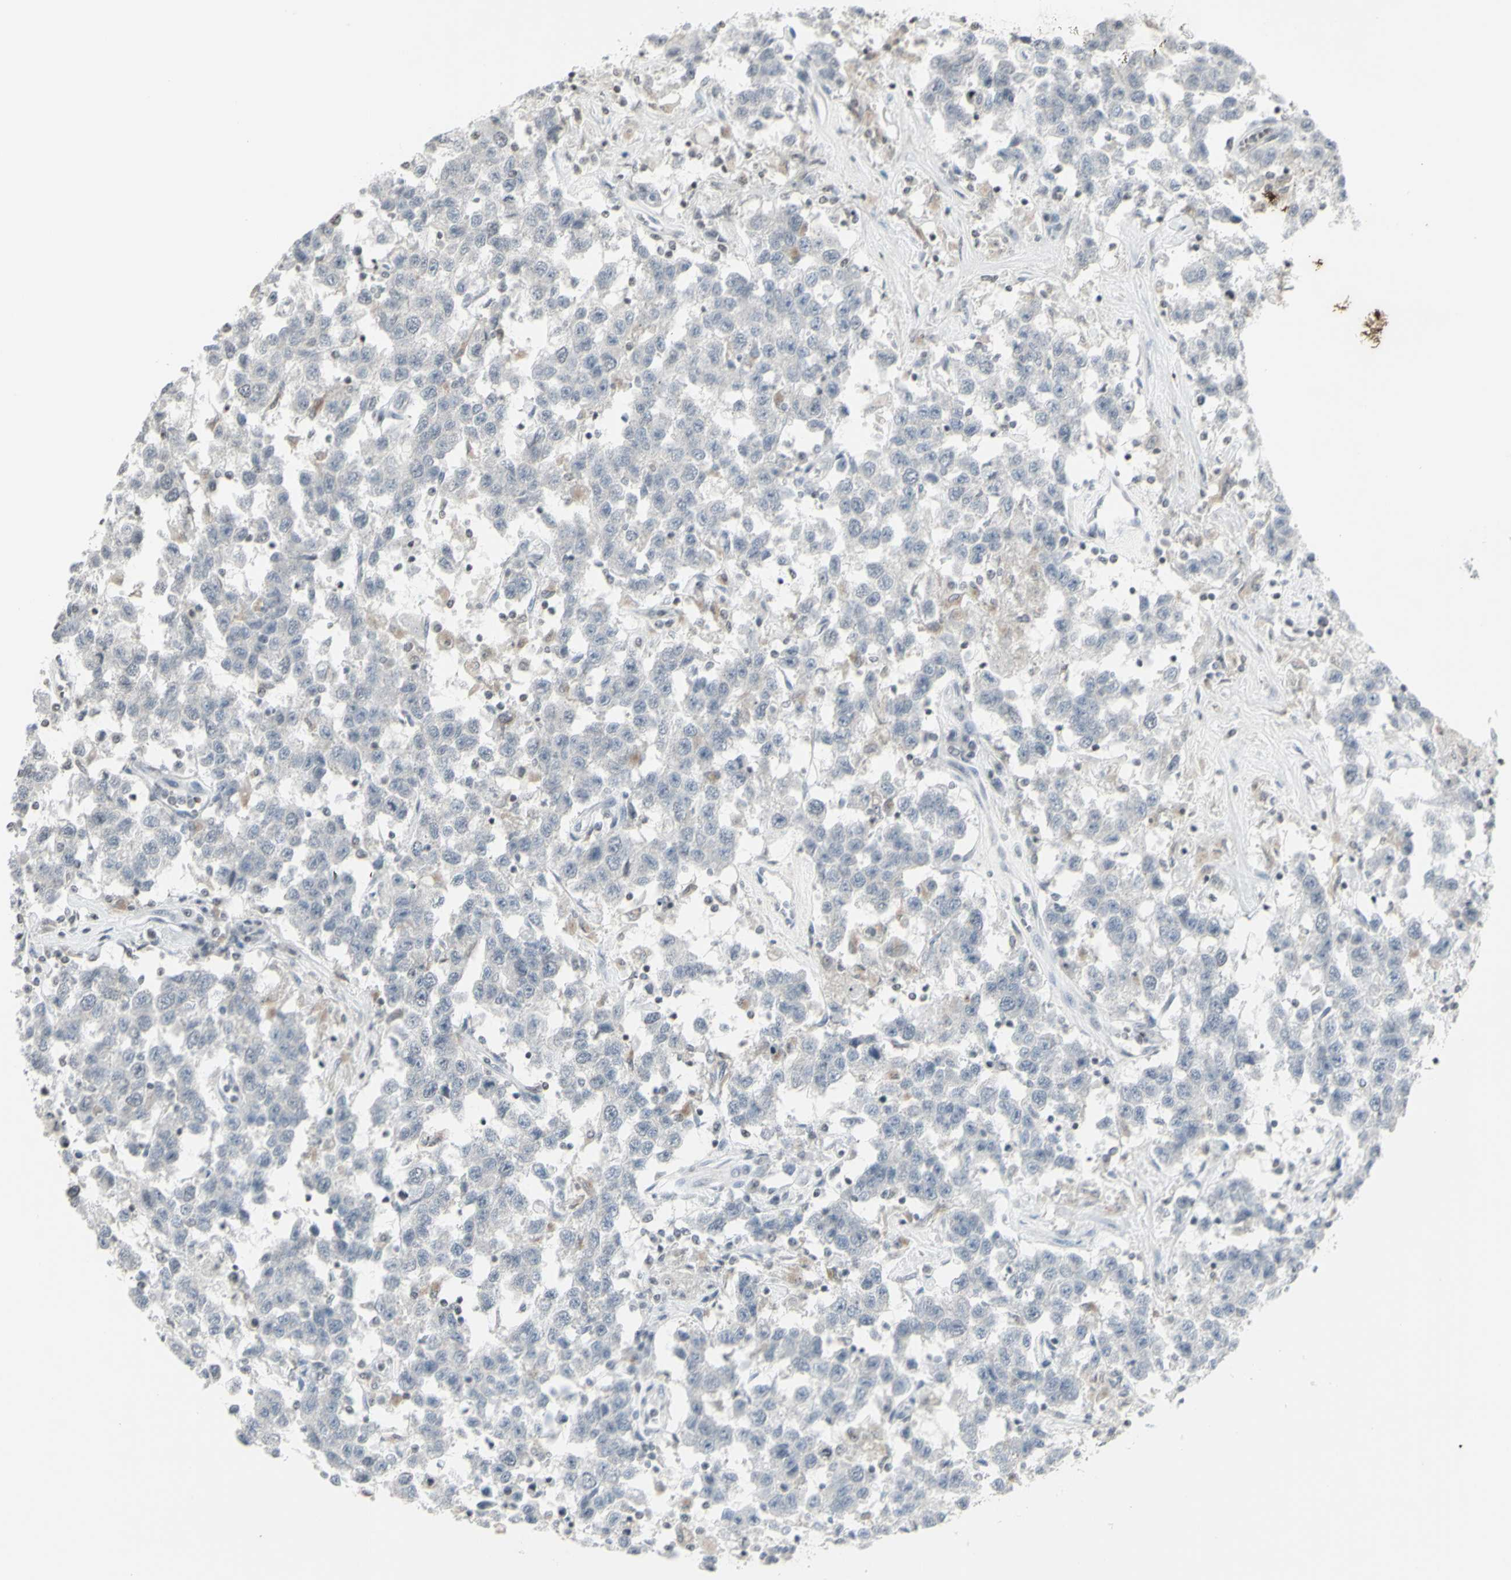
{"staining": {"intensity": "negative", "quantity": "none", "location": "none"}, "tissue": "testis cancer", "cell_type": "Tumor cells", "image_type": "cancer", "snomed": [{"axis": "morphology", "description": "Seminoma, NOS"}, {"axis": "topography", "description": "Testis"}], "caption": "DAB immunohistochemical staining of human testis cancer exhibits no significant expression in tumor cells.", "gene": "MUC5AC", "patient": {"sex": "male", "age": 41}}